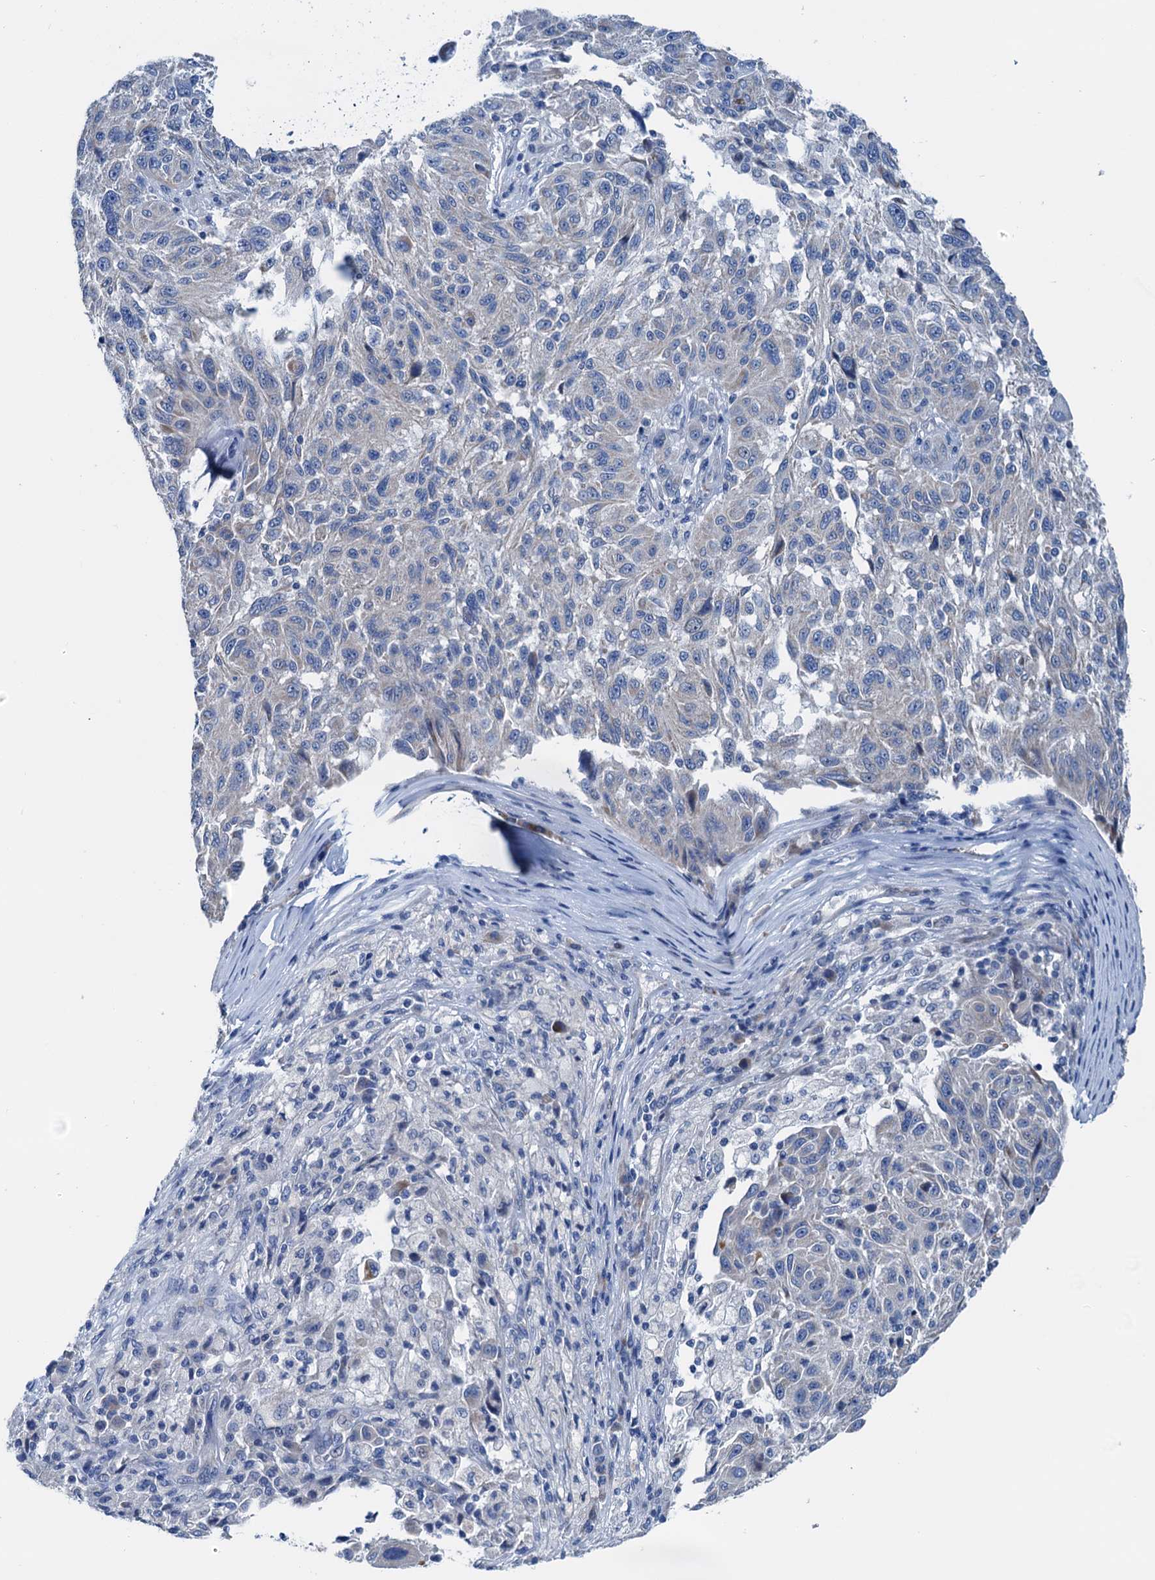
{"staining": {"intensity": "negative", "quantity": "none", "location": "none"}, "tissue": "melanoma", "cell_type": "Tumor cells", "image_type": "cancer", "snomed": [{"axis": "morphology", "description": "Malignant melanoma, NOS"}, {"axis": "topography", "description": "Skin"}], "caption": "Immunohistochemistry of human malignant melanoma displays no positivity in tumor cells.", "gene": "ELAC1", "patient": {"sex": "male", "age": 53}}